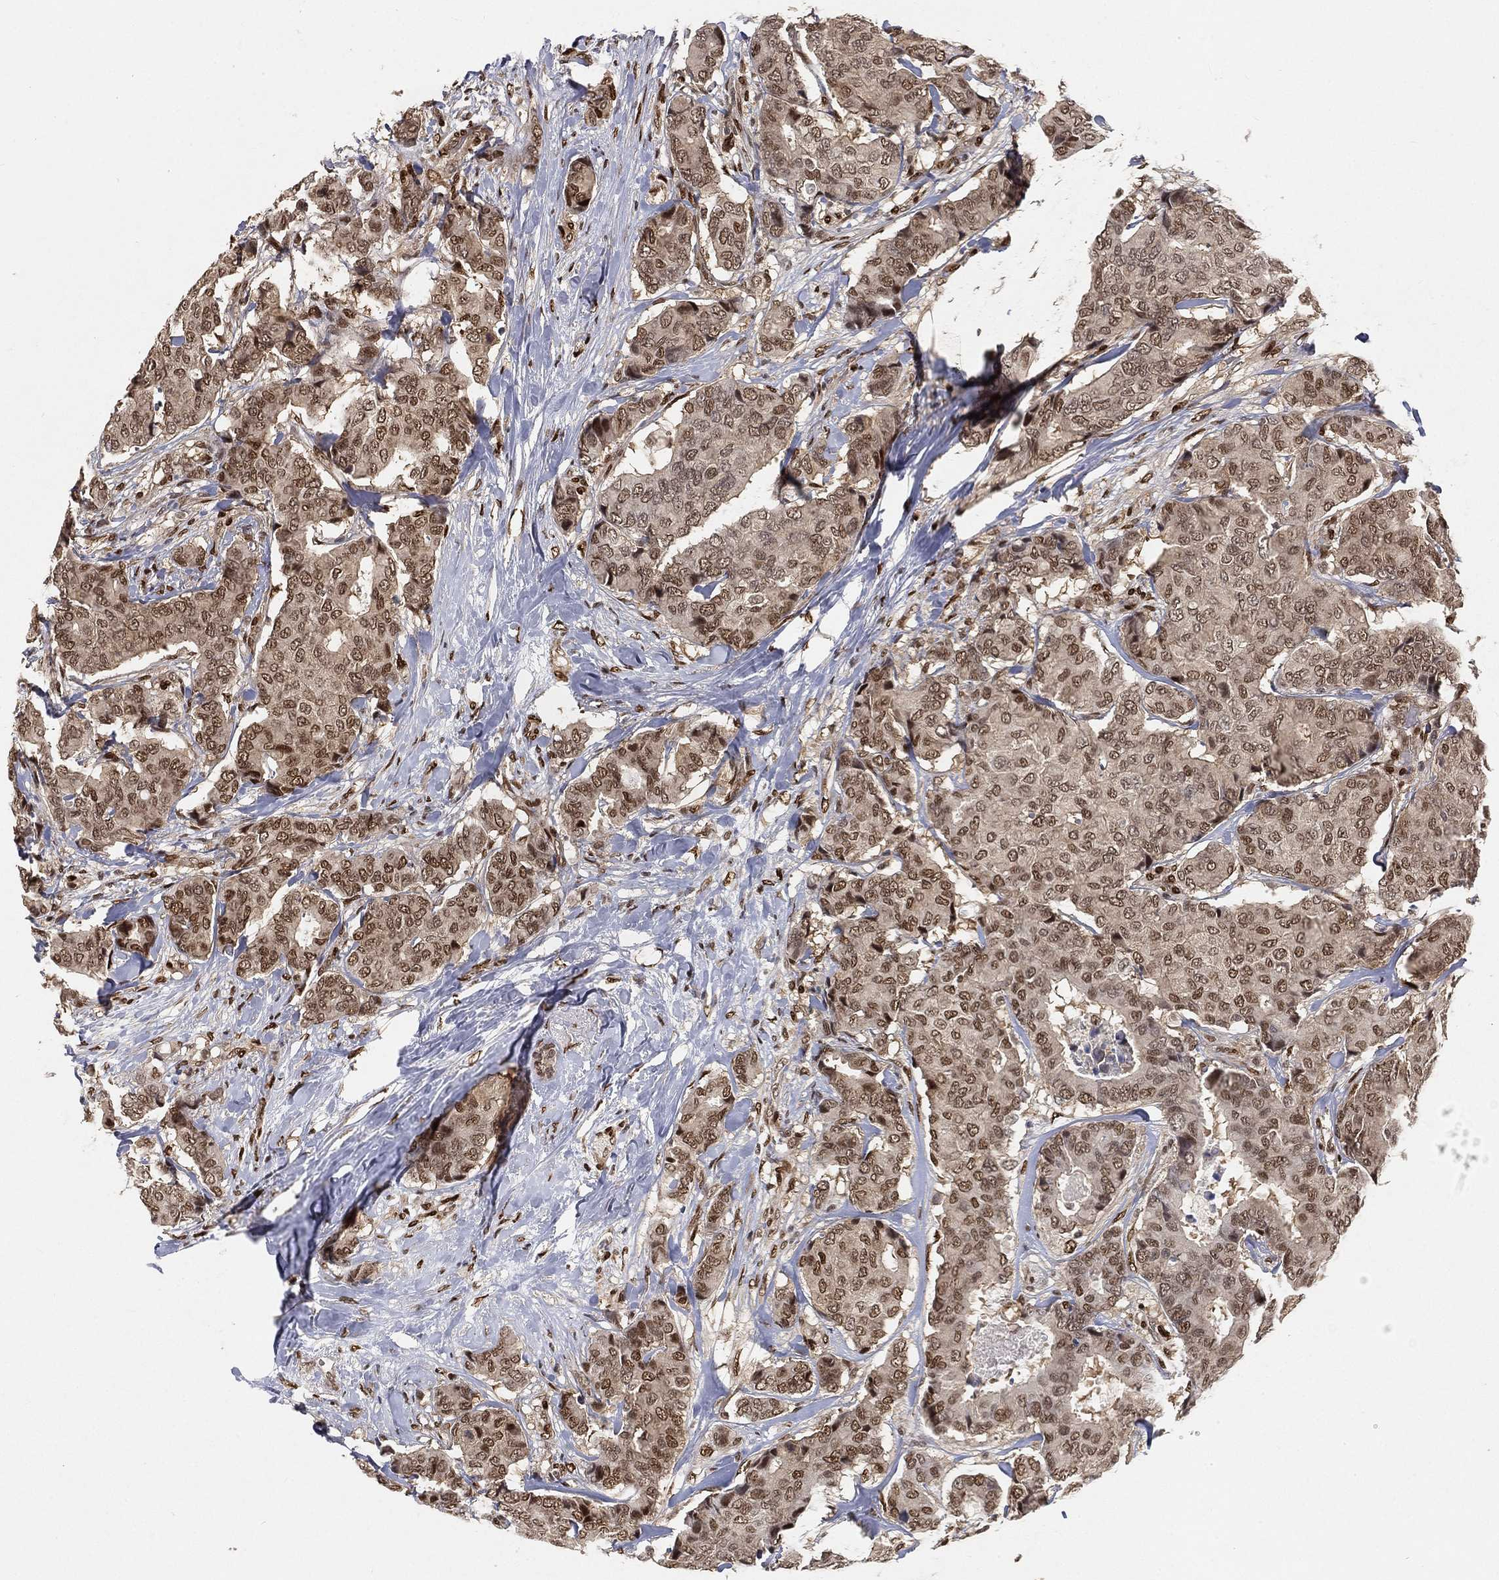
{"staining": {"intensity": "weak", "quantity": ">75%", "location": "cytoplasmic/membranous,nuclear"}, "tissue": "breast cancer", "cell_type": "Tumor cells", "image_type": "cancer", "snomed": [{"axis": "morphology", "description": "Duct carcinoma"}, {"axis": "topography", "description": "Breast"}], "caption": "DAB immunohistochemical staining of breast cancer (intraductal carcinoma) demonstrates weak cytoplasmic/membranous and nuclear protein expression in about >75% of tumor cells.", "gene": "CRTC3", "patient": {"sex": "female", "age": 75}}